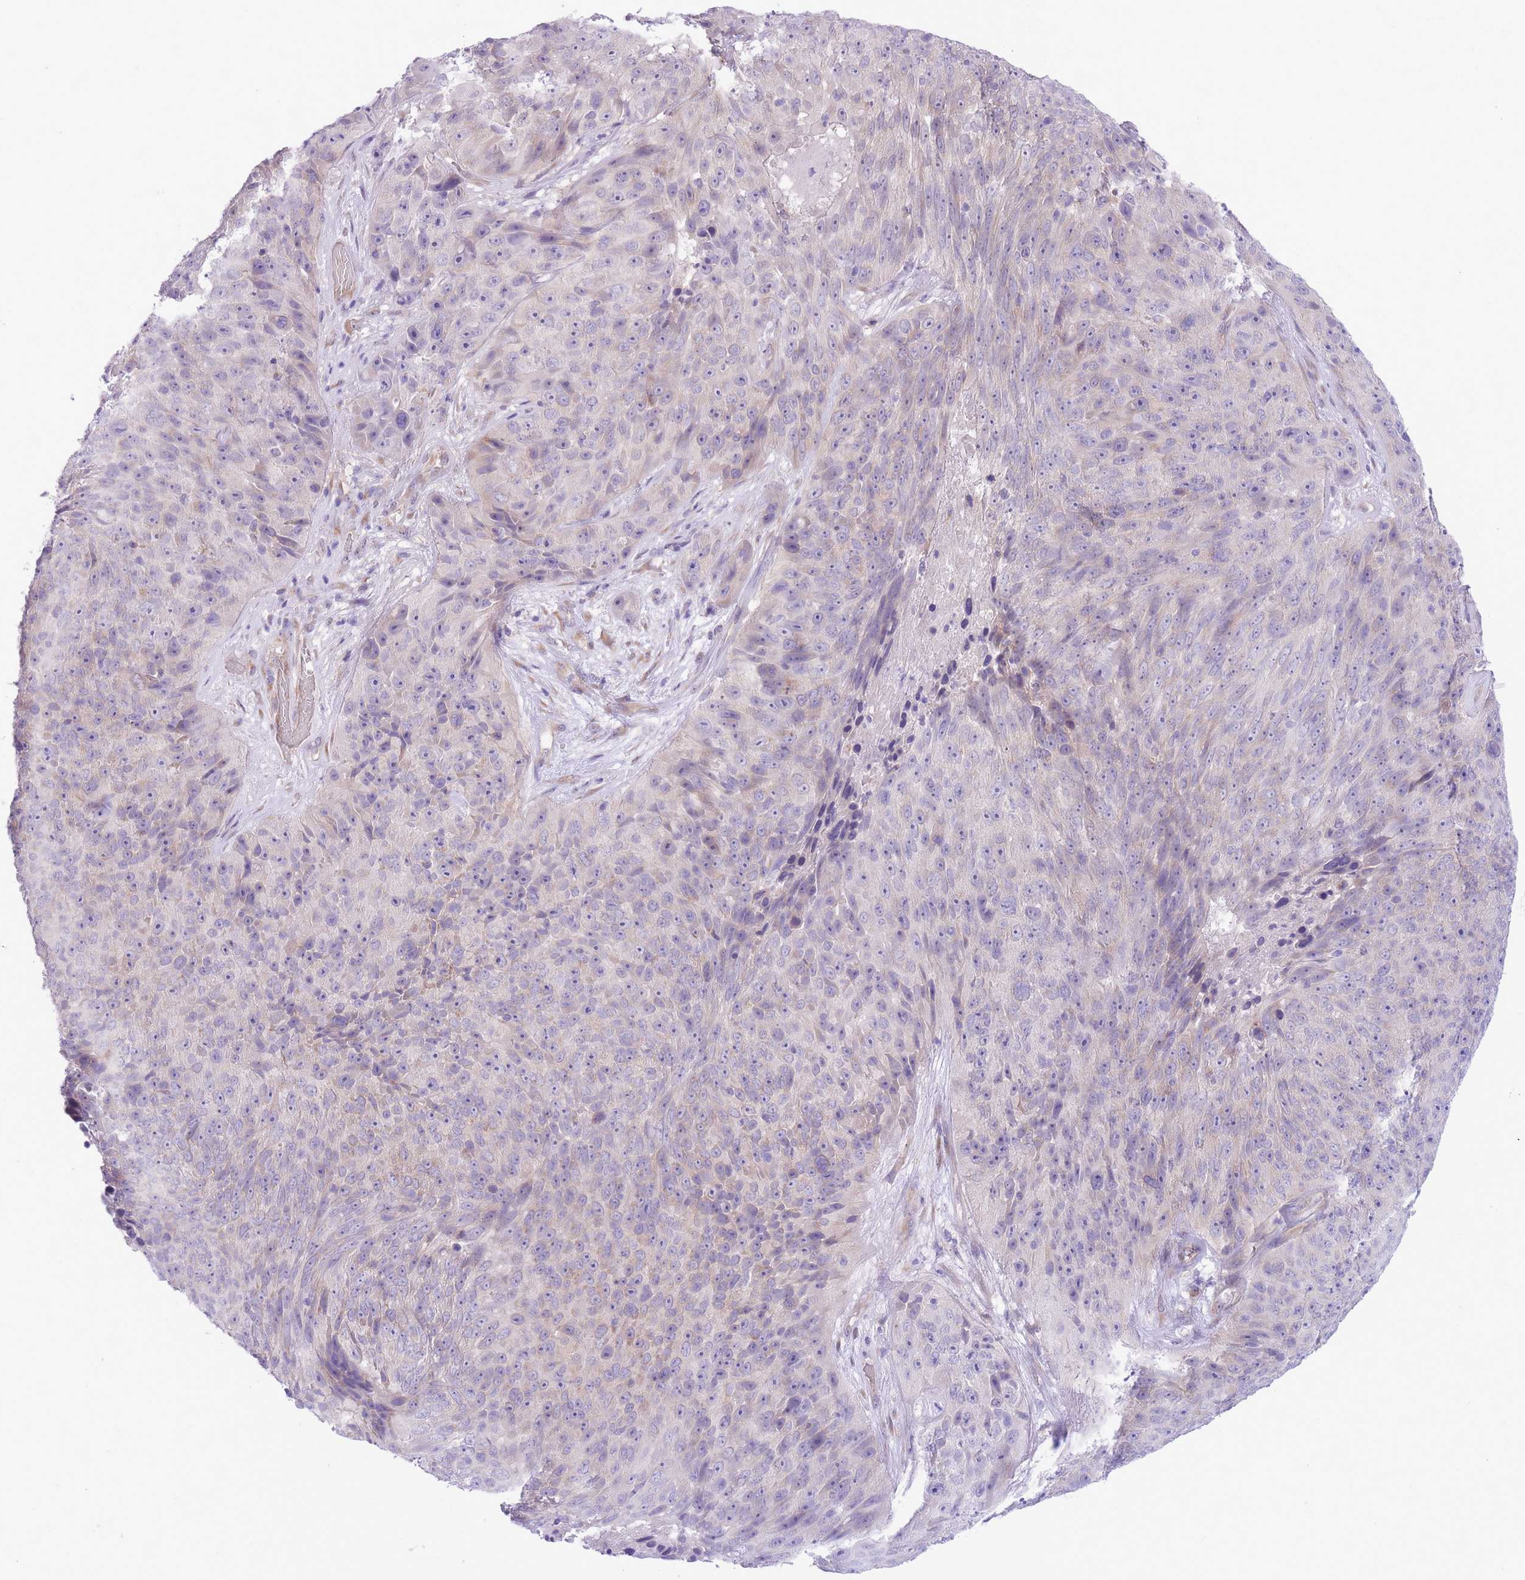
{"staining": {"intensity": "weak", "quantity": "<25%", "location": "cytoplasmic/membranous"}, "tissue": "skin cancer", "cell_type": "Tumor cells", "image_type": "cancer", "snomed": [{"axis": "morphology", "description": "Squamous cell carcinoma, NOS"}, {"axis": "topography", "description": "Skin"}], "caption": "Immunohistochemistry of human squamous cell carcinoma (skin) demonstrates no expression in tumor cells.", "gene": "WWOX", "patient": {"sex": "female", "age": 87}}